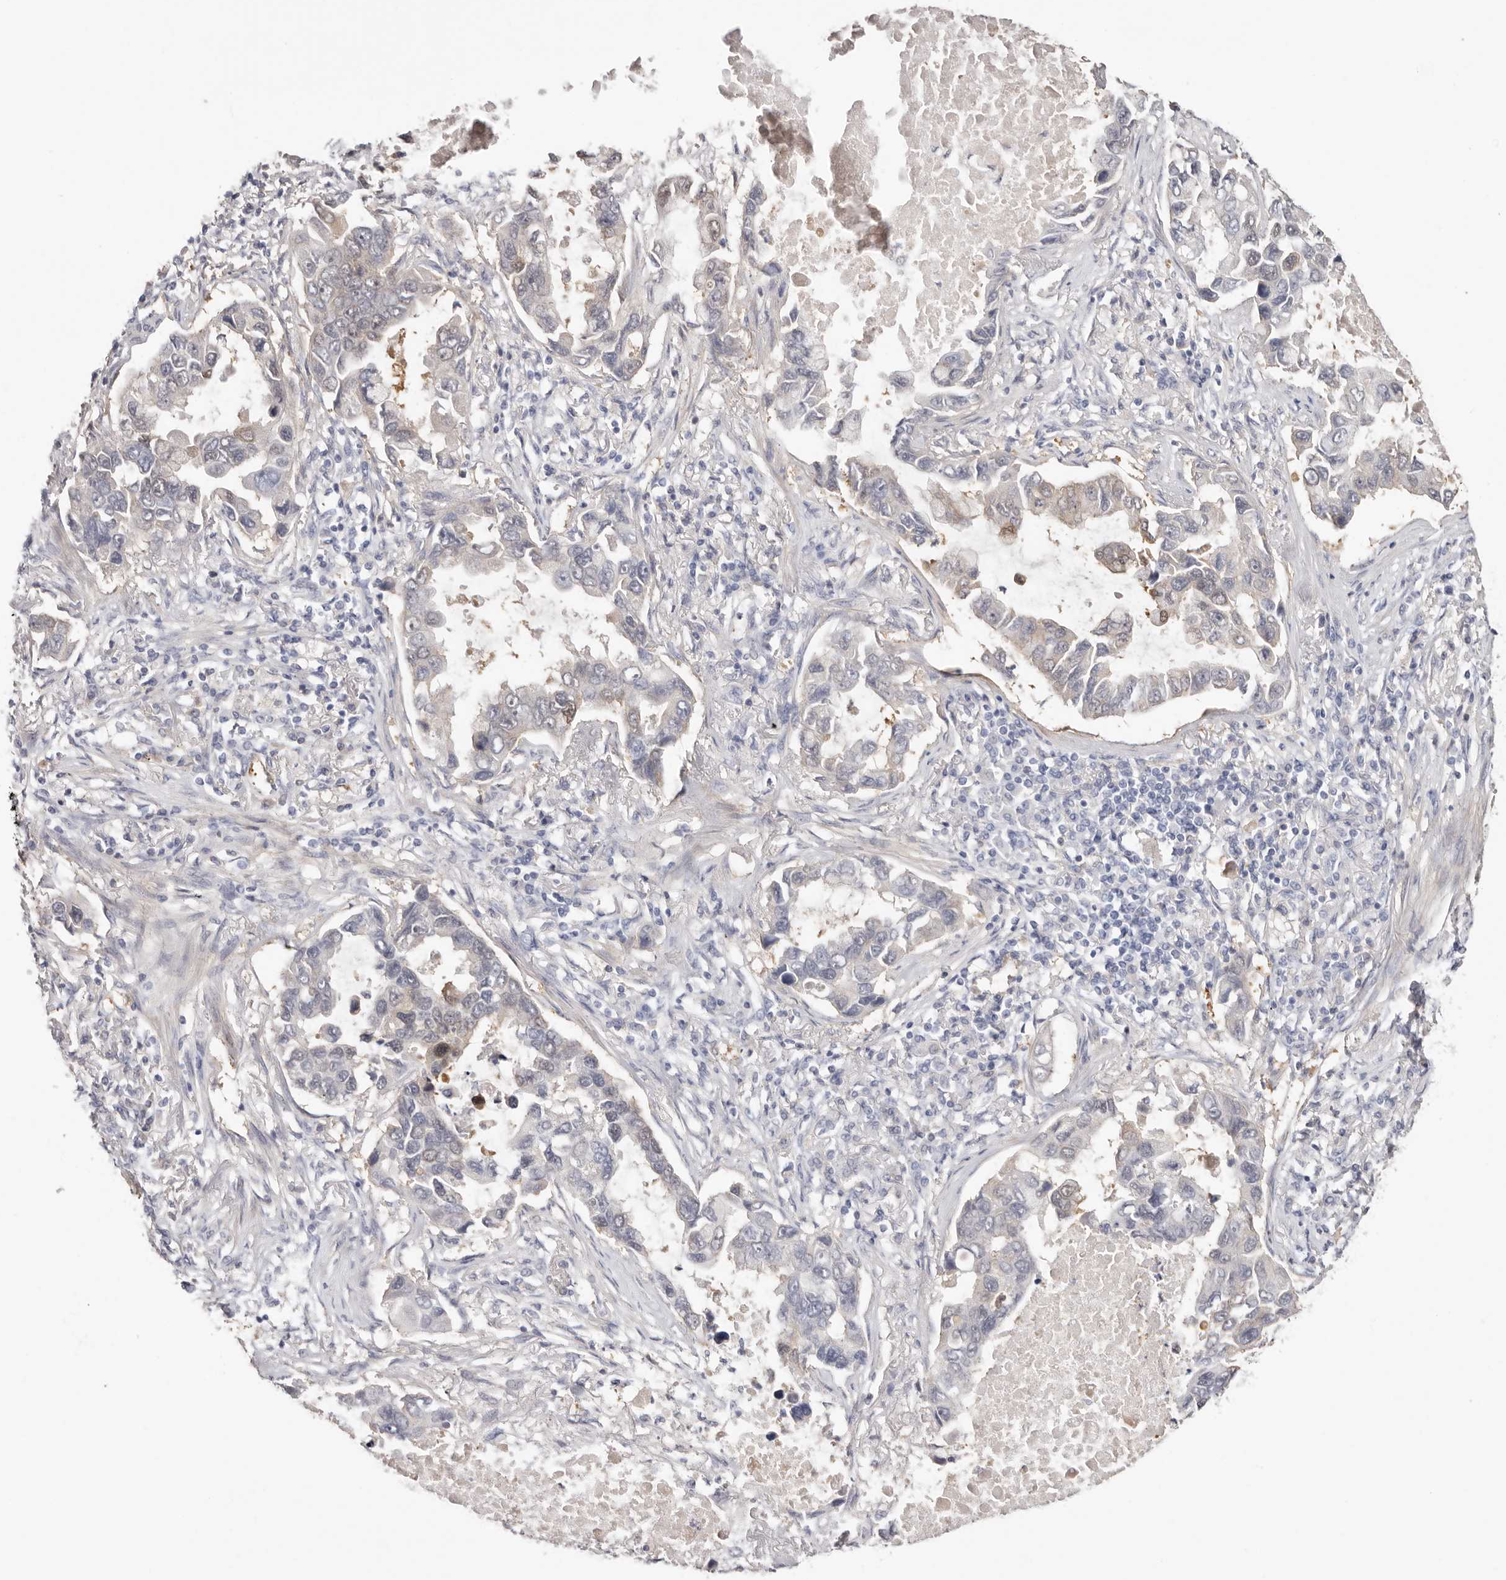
{"staining": {"intensity": "weak", "quantity": "<25%", "location": "cytoplasmic/membranous"}, "tissue": "lung cancer", "cell_type": "Tumor cells", "image_type": "cancer", "snomed": [{"axis": "morphology", "description": "Adenocarcinoma, NOS"}, {"axis": "topography", "description": "Lung"}], "caption": "This is a histopathology image of immunohistochemistry staining of lung cancer, which shows no staining in tumor cells. The staining is performed using DAB brown chromogen with nuclei counter-stained in using hematoxylin.", "gene": "PKDCC", "patient": {"sex": "male", "age": 64}}